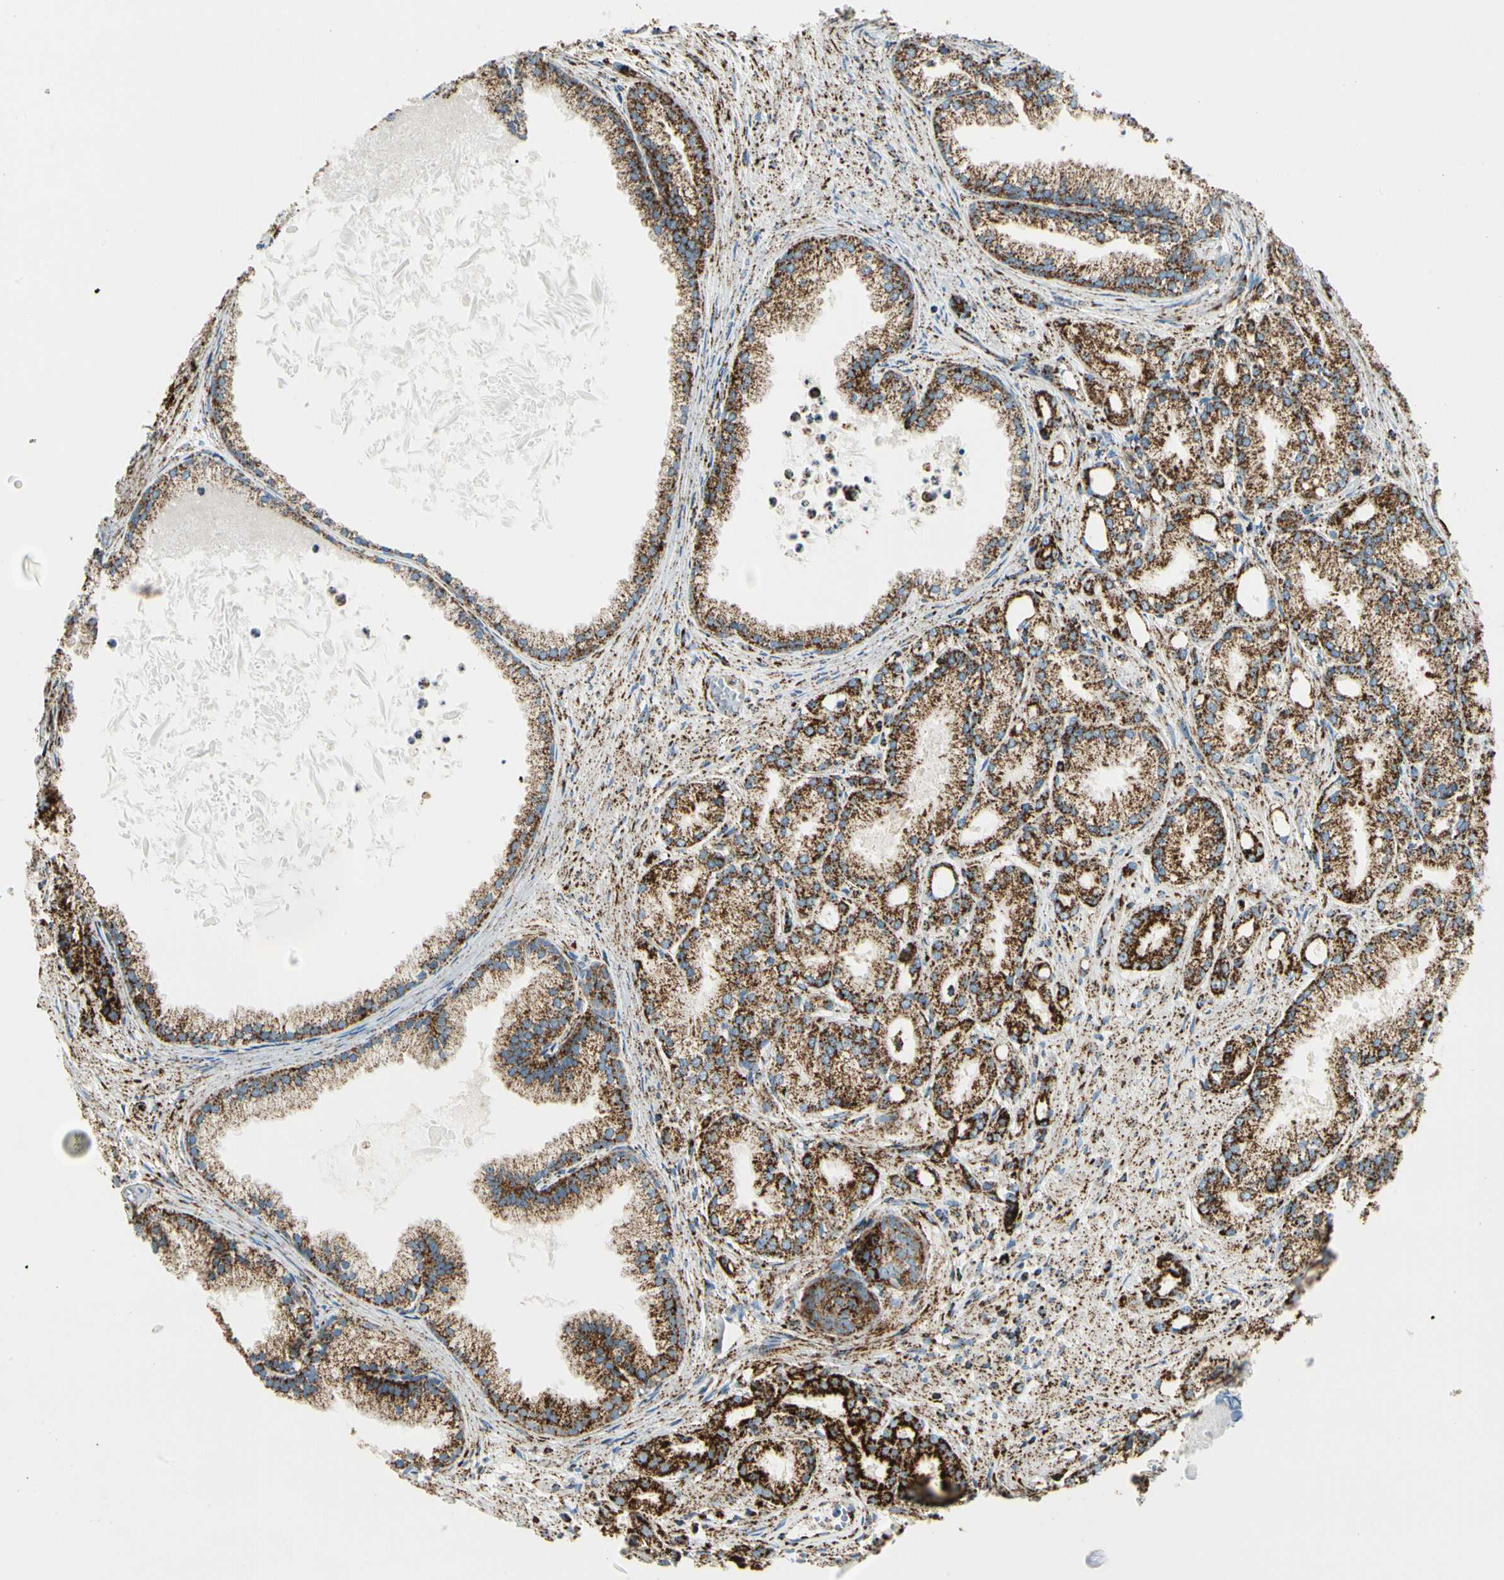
{"staining": {"intensity": "strong", "quantity": ">75%", "location": "cytoplasmic/membranous"}, "tissue": "prostate cancer", "cell_type": "Tumor cells", "image_type": "cancer", "snomed": [{"axis": "morphology", "description": "Adenocarcinoma, Low grade"}, {"axis": "topography", "description": "Prostate"}], "caption": "Prostate cancer (low-grade adenocarcinoma) stained for a protein (brown) displays strong cytoplasmic/membranous positive staining in about >75% of tumor cells.", "gene": "ME2", "patient": {"sex": "male", "age": 72}}